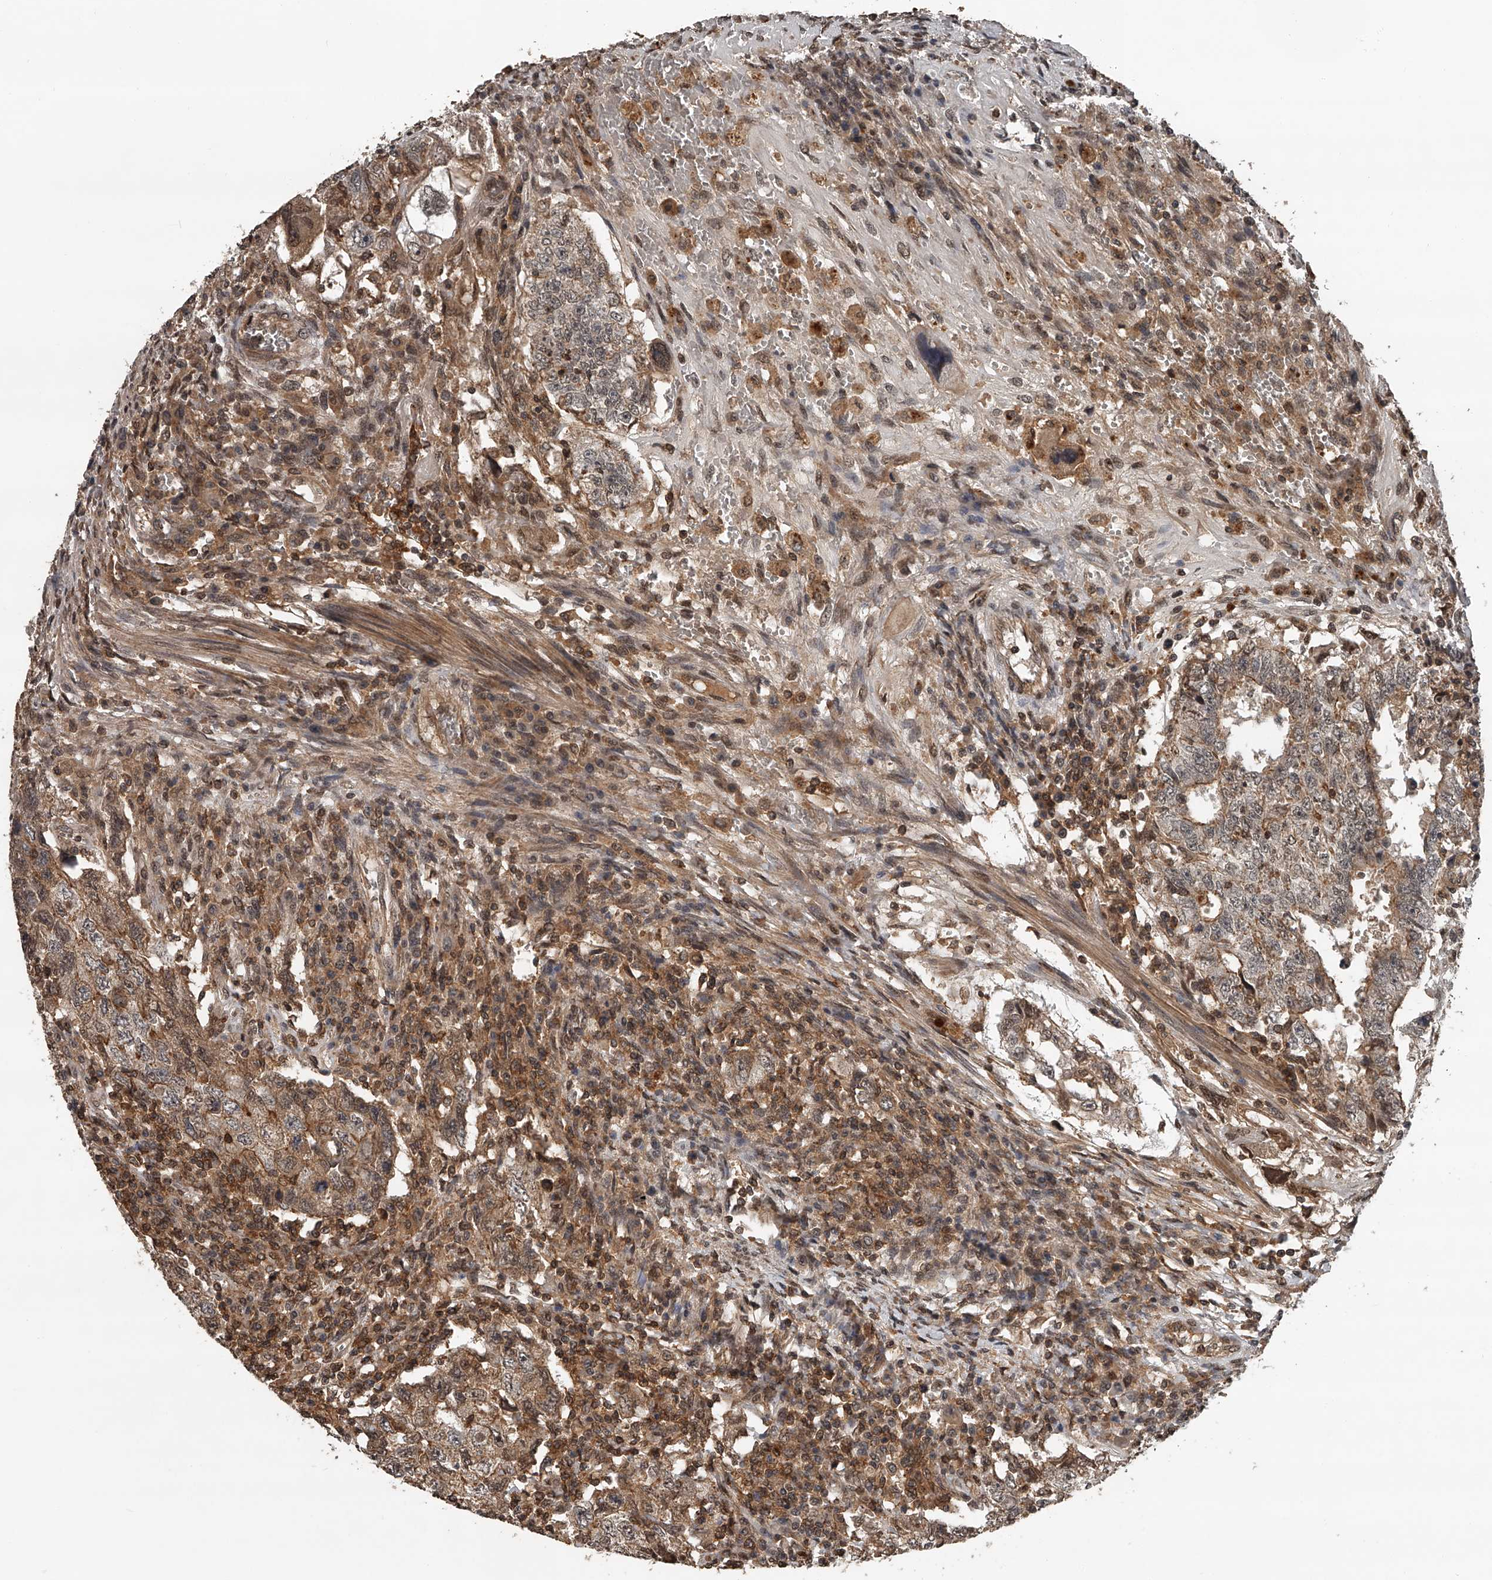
{"staining": {"intensity": "moderate", "quantity": ">75%", "location": "cytoplasmic/membranous,nuclear"}, "tissue": "testis cancer", "cell_type": "Tumor cells", "image_type": "cancer", "snomed": [{"axis": "morphology", "description": "Carcinoma, Embryonal, NOS"}, {"axis": "topography", "description": "Testis"}], "caption": "DAB immunohistochemical staining of testis embryonal carcinoma shows moderate cytoplasmic/membranous and nuclear protein positivity in about >75% of tumor cells.", "gene": "PLEKHG1", "patient": {"sex": "male", "age": 26}}